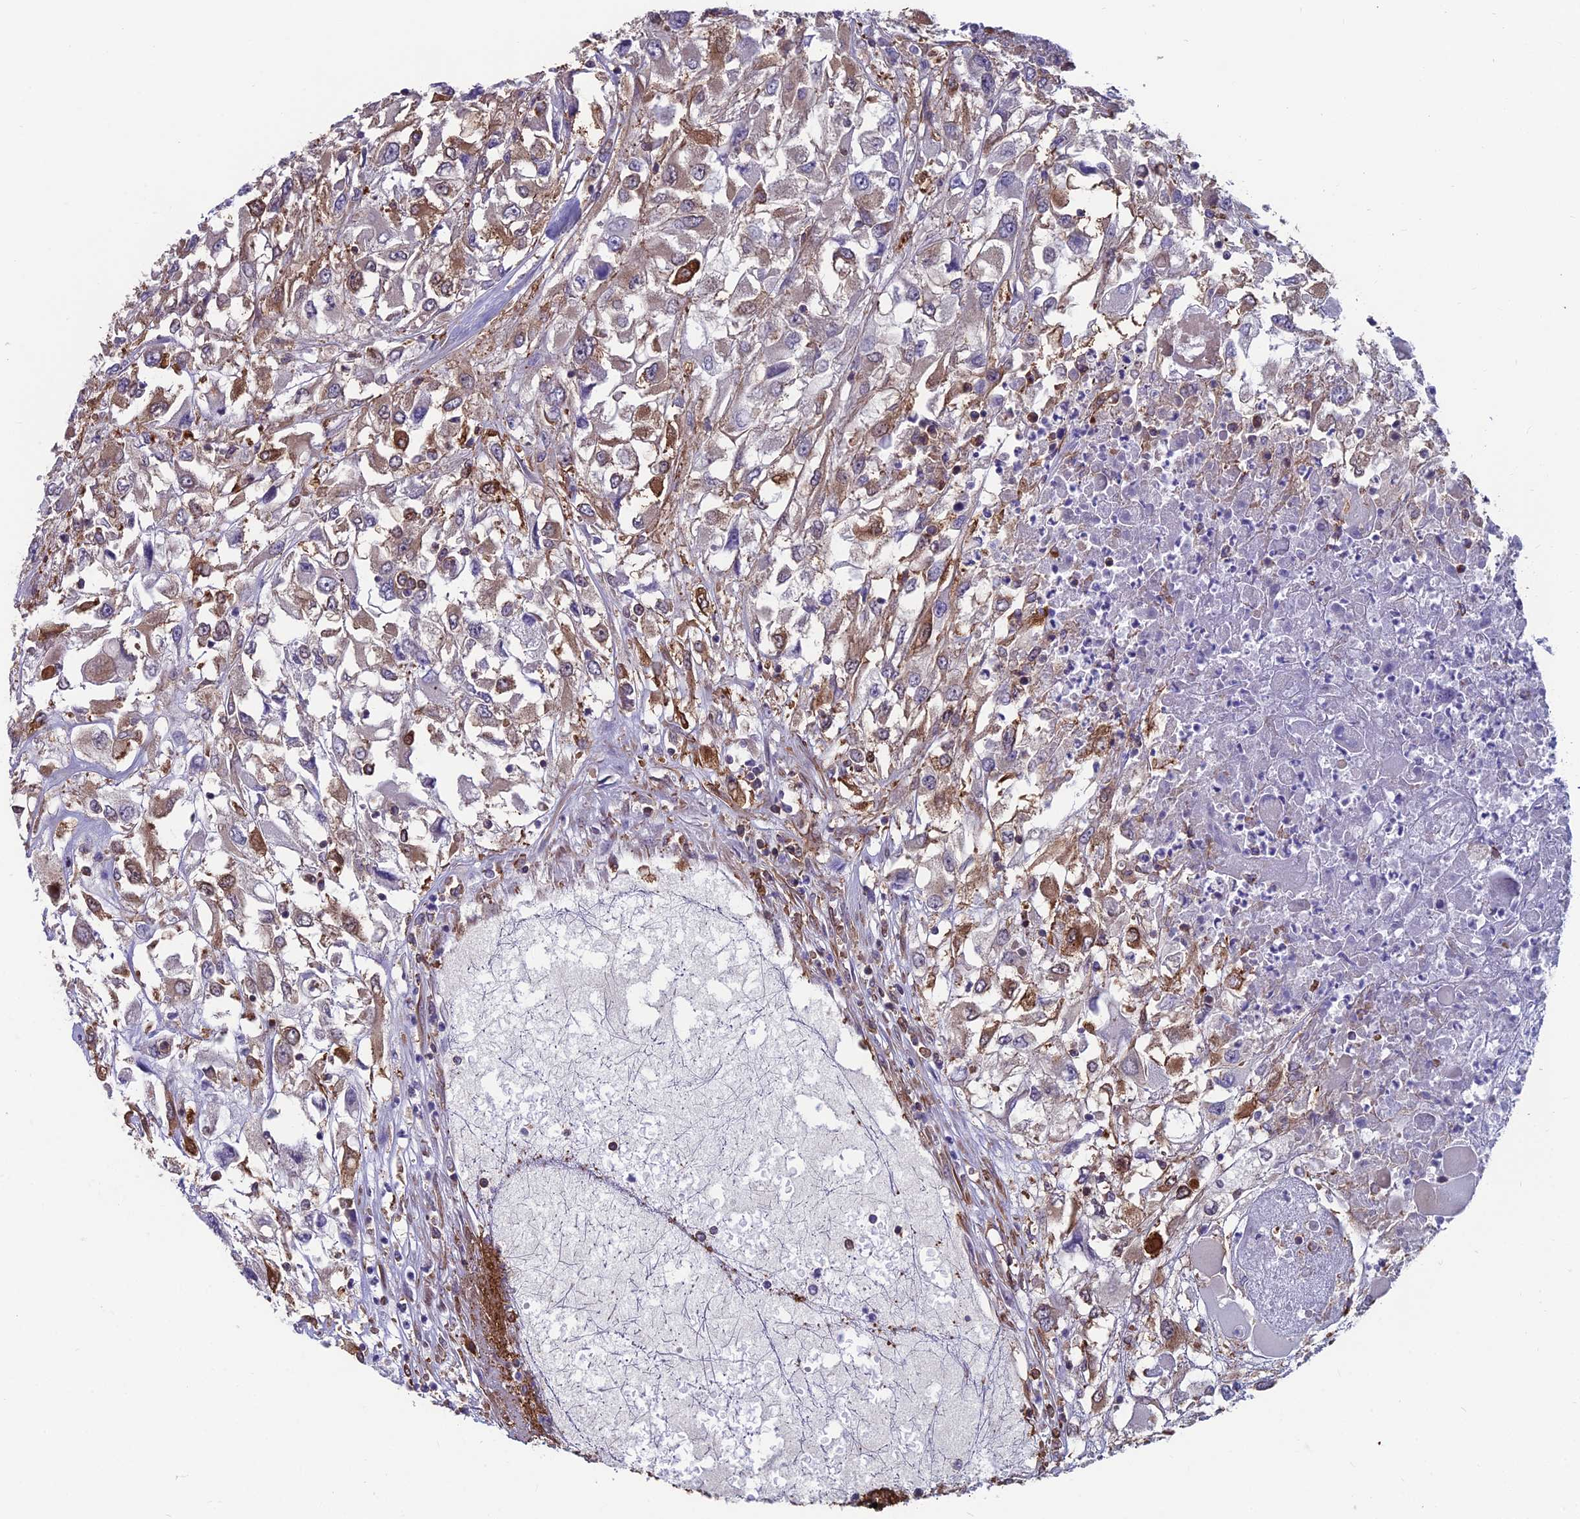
{"staining": {"intensity": "moderate", "quantity": "<25%", "location": "cytoplasmic/membranous"}, "tissue": "renal cancer", "cell_type": "Tumor cells", "image_type": "cancer", "snomed": [{"axis": "morphology", "description": "Adenocarcinoma, NOS"}, {"axis": "topography", "description": "Kidney"}], "caption": "Brown immunohistochemical staining in human renal cancer (adenocarcinoma) shows moderate cytoplasmic/membranous positivity in about <25% of tumor cells.", "gene": "RTN4RL1", "patient": {"sex": "female", "age": 52}}